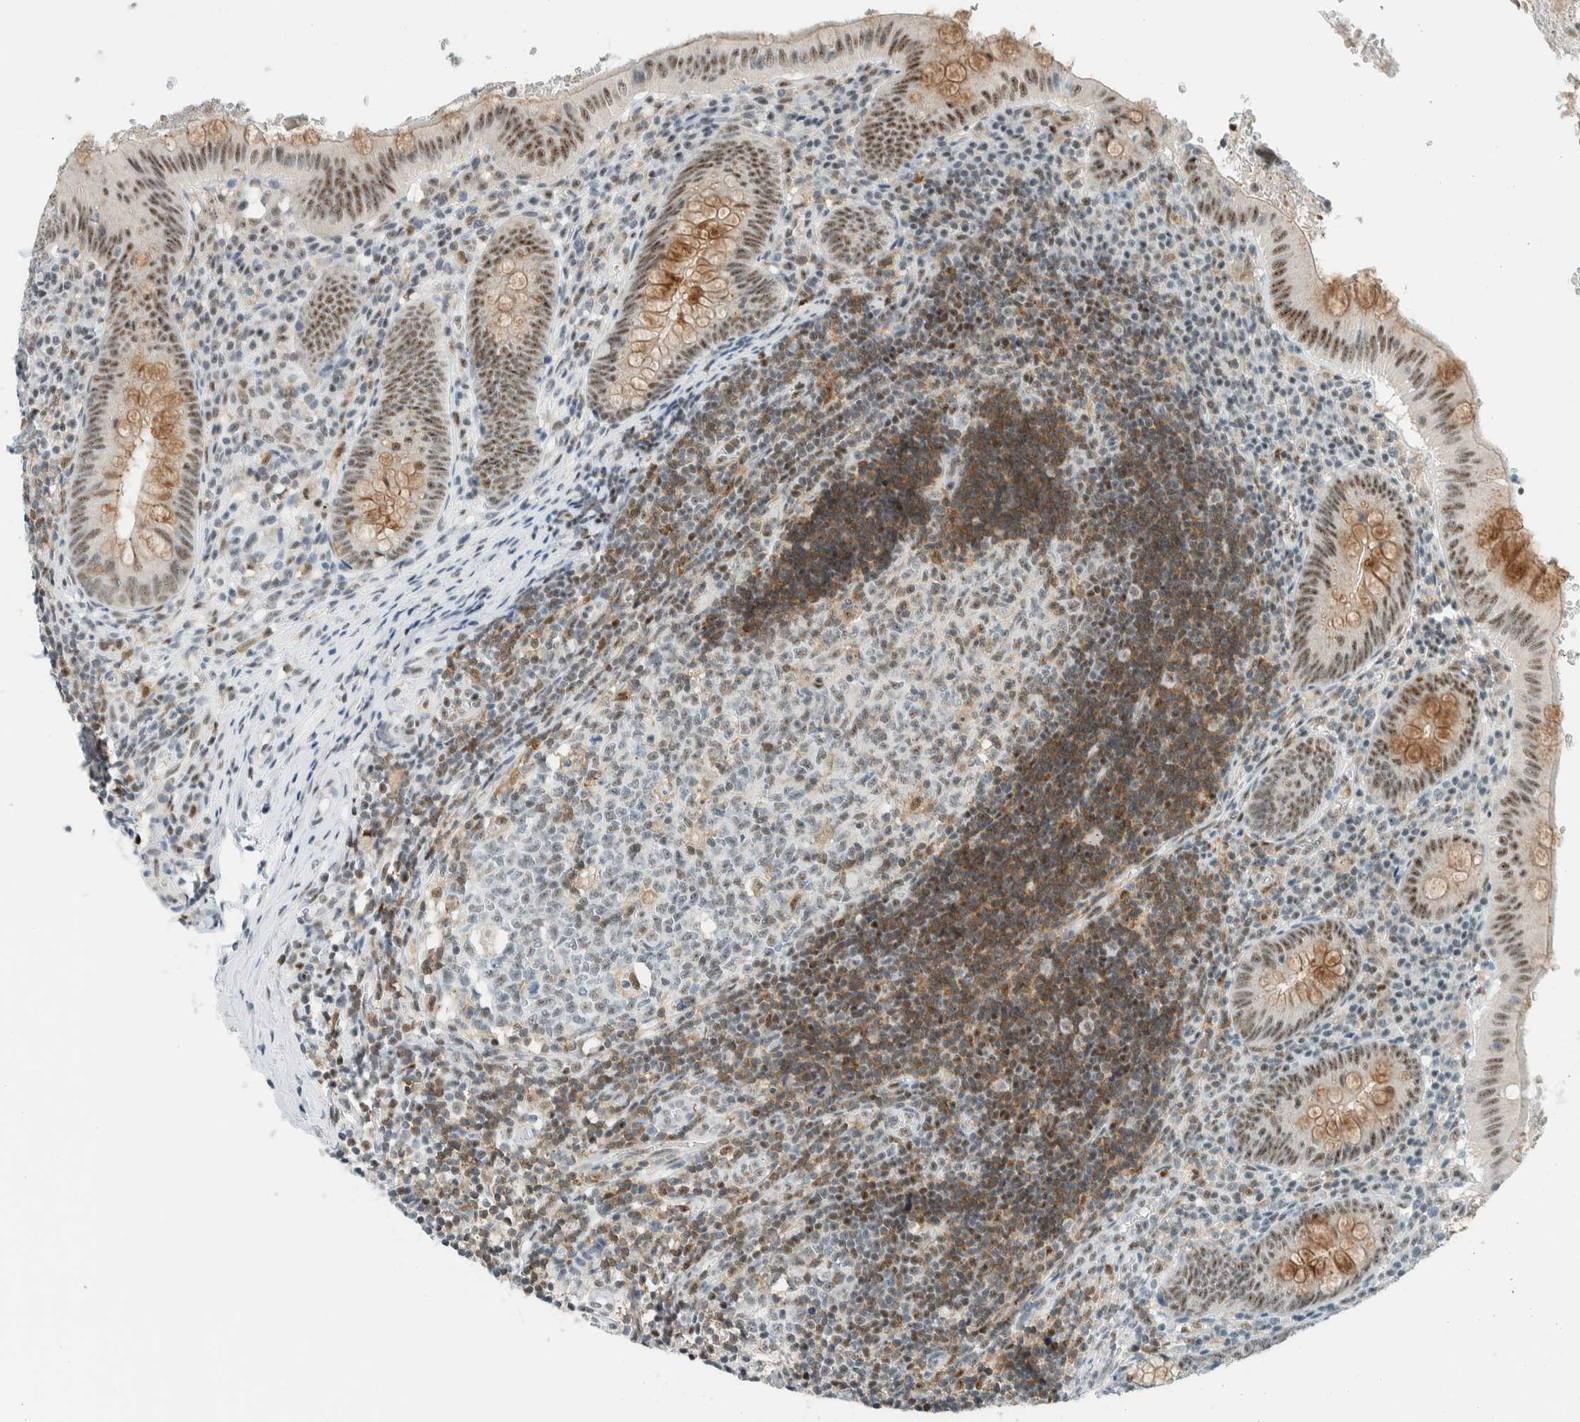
{"staining": {"intensity": "moderate", "quantity": ">75%", "location": "cytoplasmic/membranous,nuclear"}, "tissue": "appendix", "cell_type": "Glandular cells", "image_type": "normal", "snomed": [{"axis": "morphology", "description": "Normal tissue, NOS"}, {"axis": "topography", "description": "Appendix"}], "caption": "Immunohistochemical staining of benign appendix exhibits moderate cytoplasmic/membranous,nuclear protein expression in approximately >75% of glandular cells.", "gene": "CYSRT1", "patient": {"sex": "male", "age": 8}}